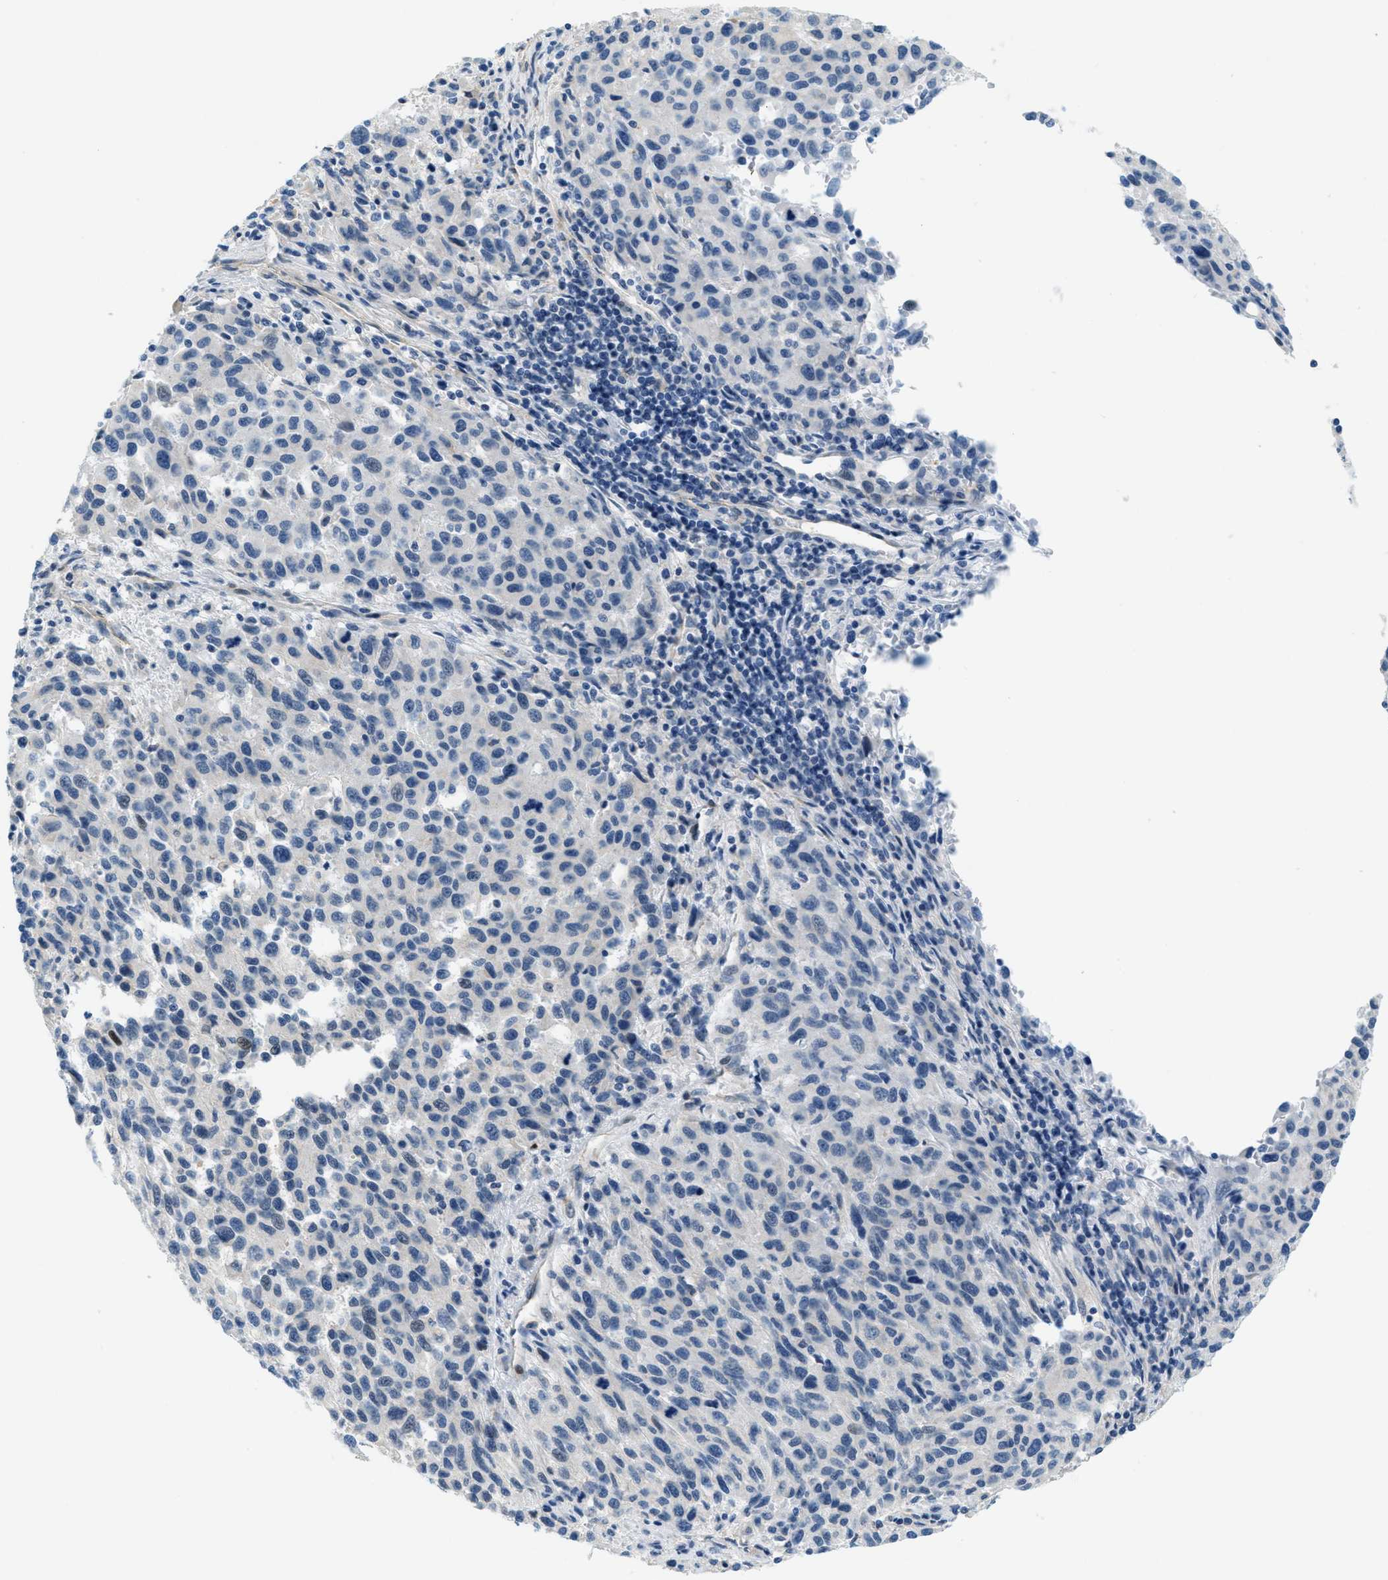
{"staining": {"intensity": "negative", "quantity": "none", "location": "none"}, "tissue": "melanoma", "cell_type": "Tumor cells", "image_type": "cancer", "snomed": [{"axis": "morphology", "description": "Malignant melanoma, Metastatic site"}, {"axis": "topography", "description": "Lymph node"}], "caption": "The image reveals no significant staining in tumor cells of melanoma.", "gene": "CYP4X1", "patient": {"sex": "male", "age": 61}}